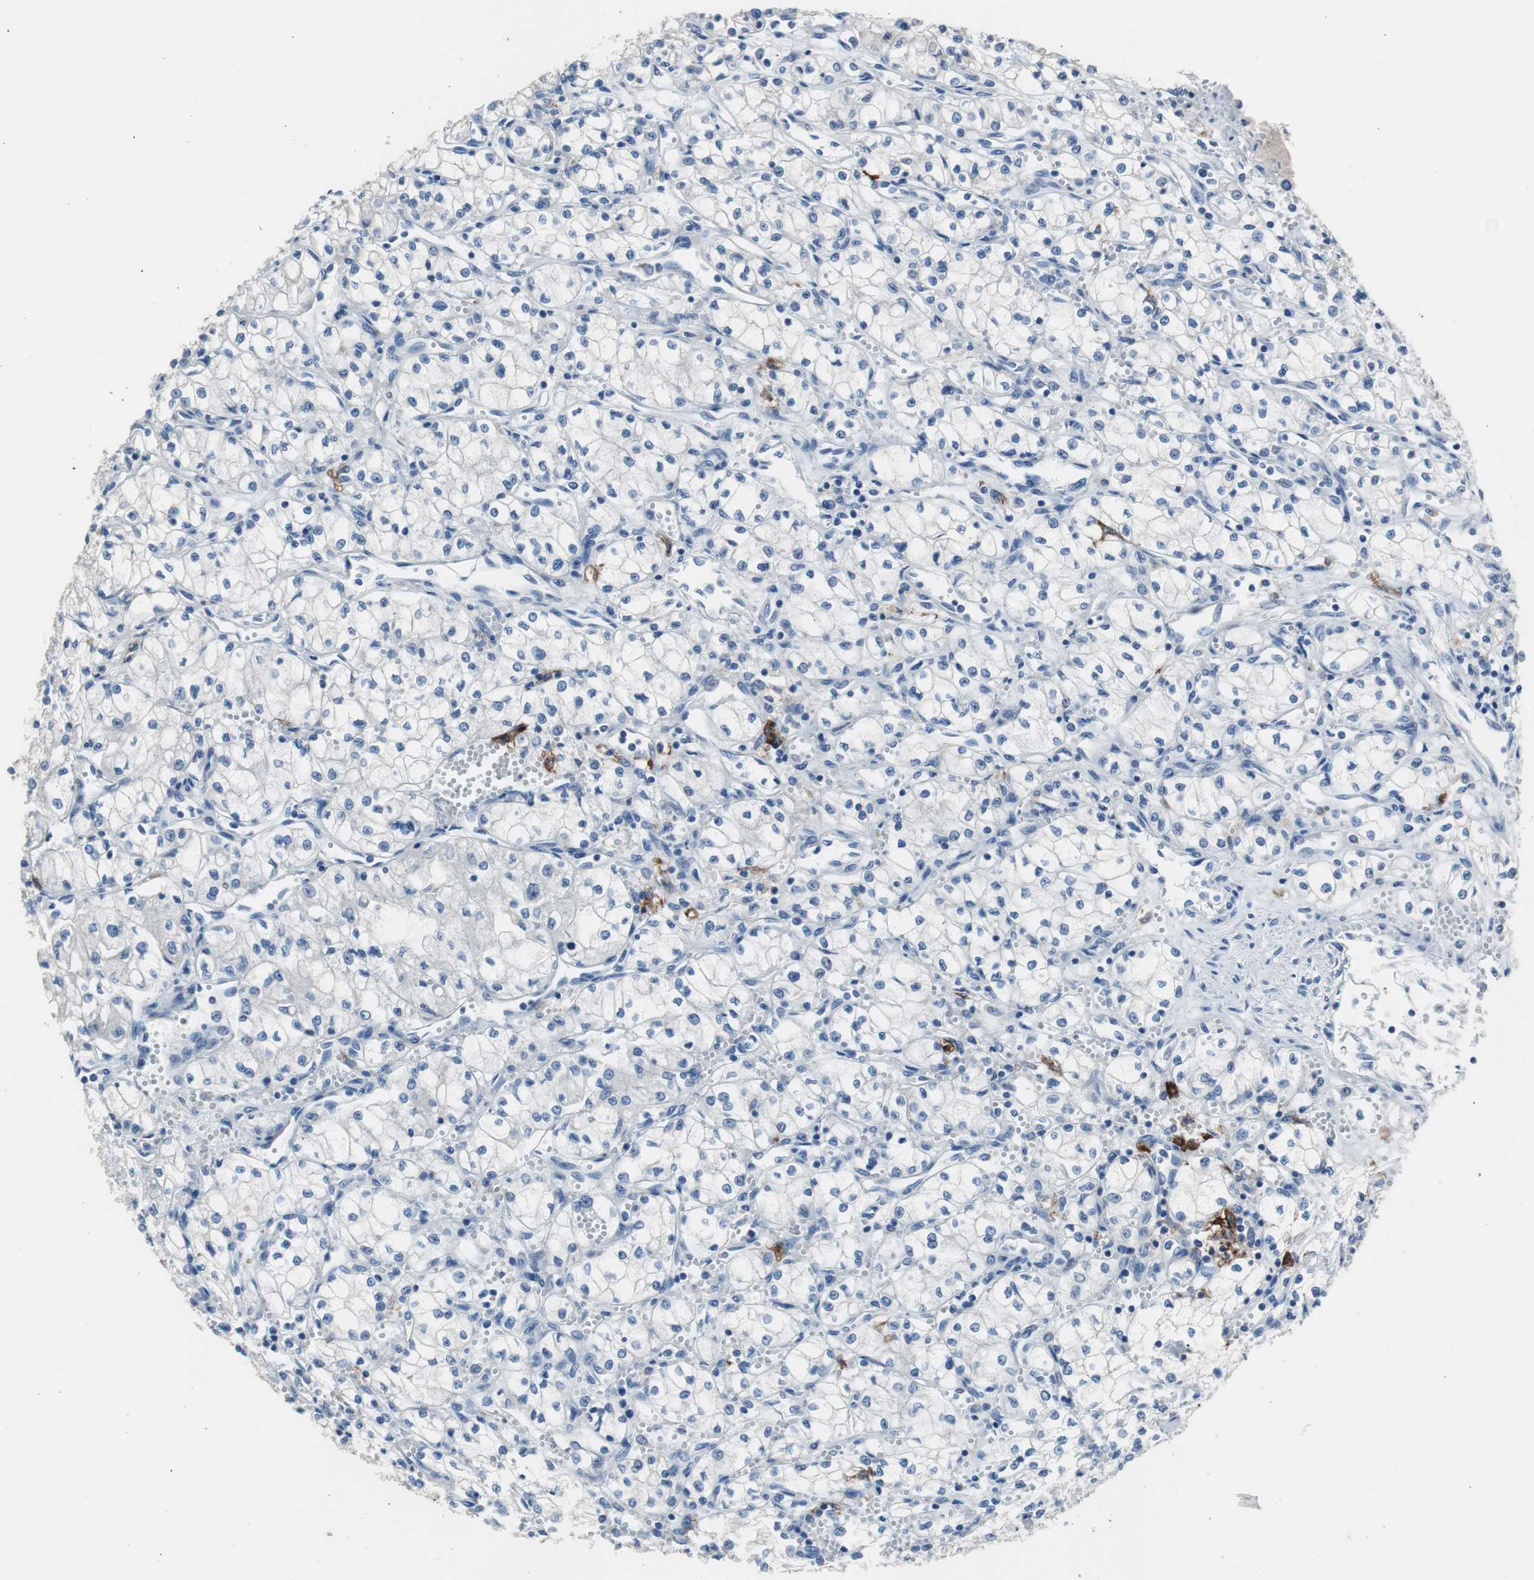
{"staining": {"intensity": "negative", "quantity": "none", "location": "none"}, "tissue": "renal cancer", "cell_type": "Tumor cells", "image_type": "cancer", "snomed": [{"axis": "morphology", "description": "Normal tissue, NOS"}, {"axis": "morphology", "description": "Adenocarcinoma, NOS"}, {"axis": "topography", "description": "Kidney"}], "caption": "The immunohistochemistry (IHC) image has no significant positivity in tumor cells of adenocarcinoma (renal) tissue.", "gene": "FCGR2B", "patient": {"sex": "male", "age": 59}}